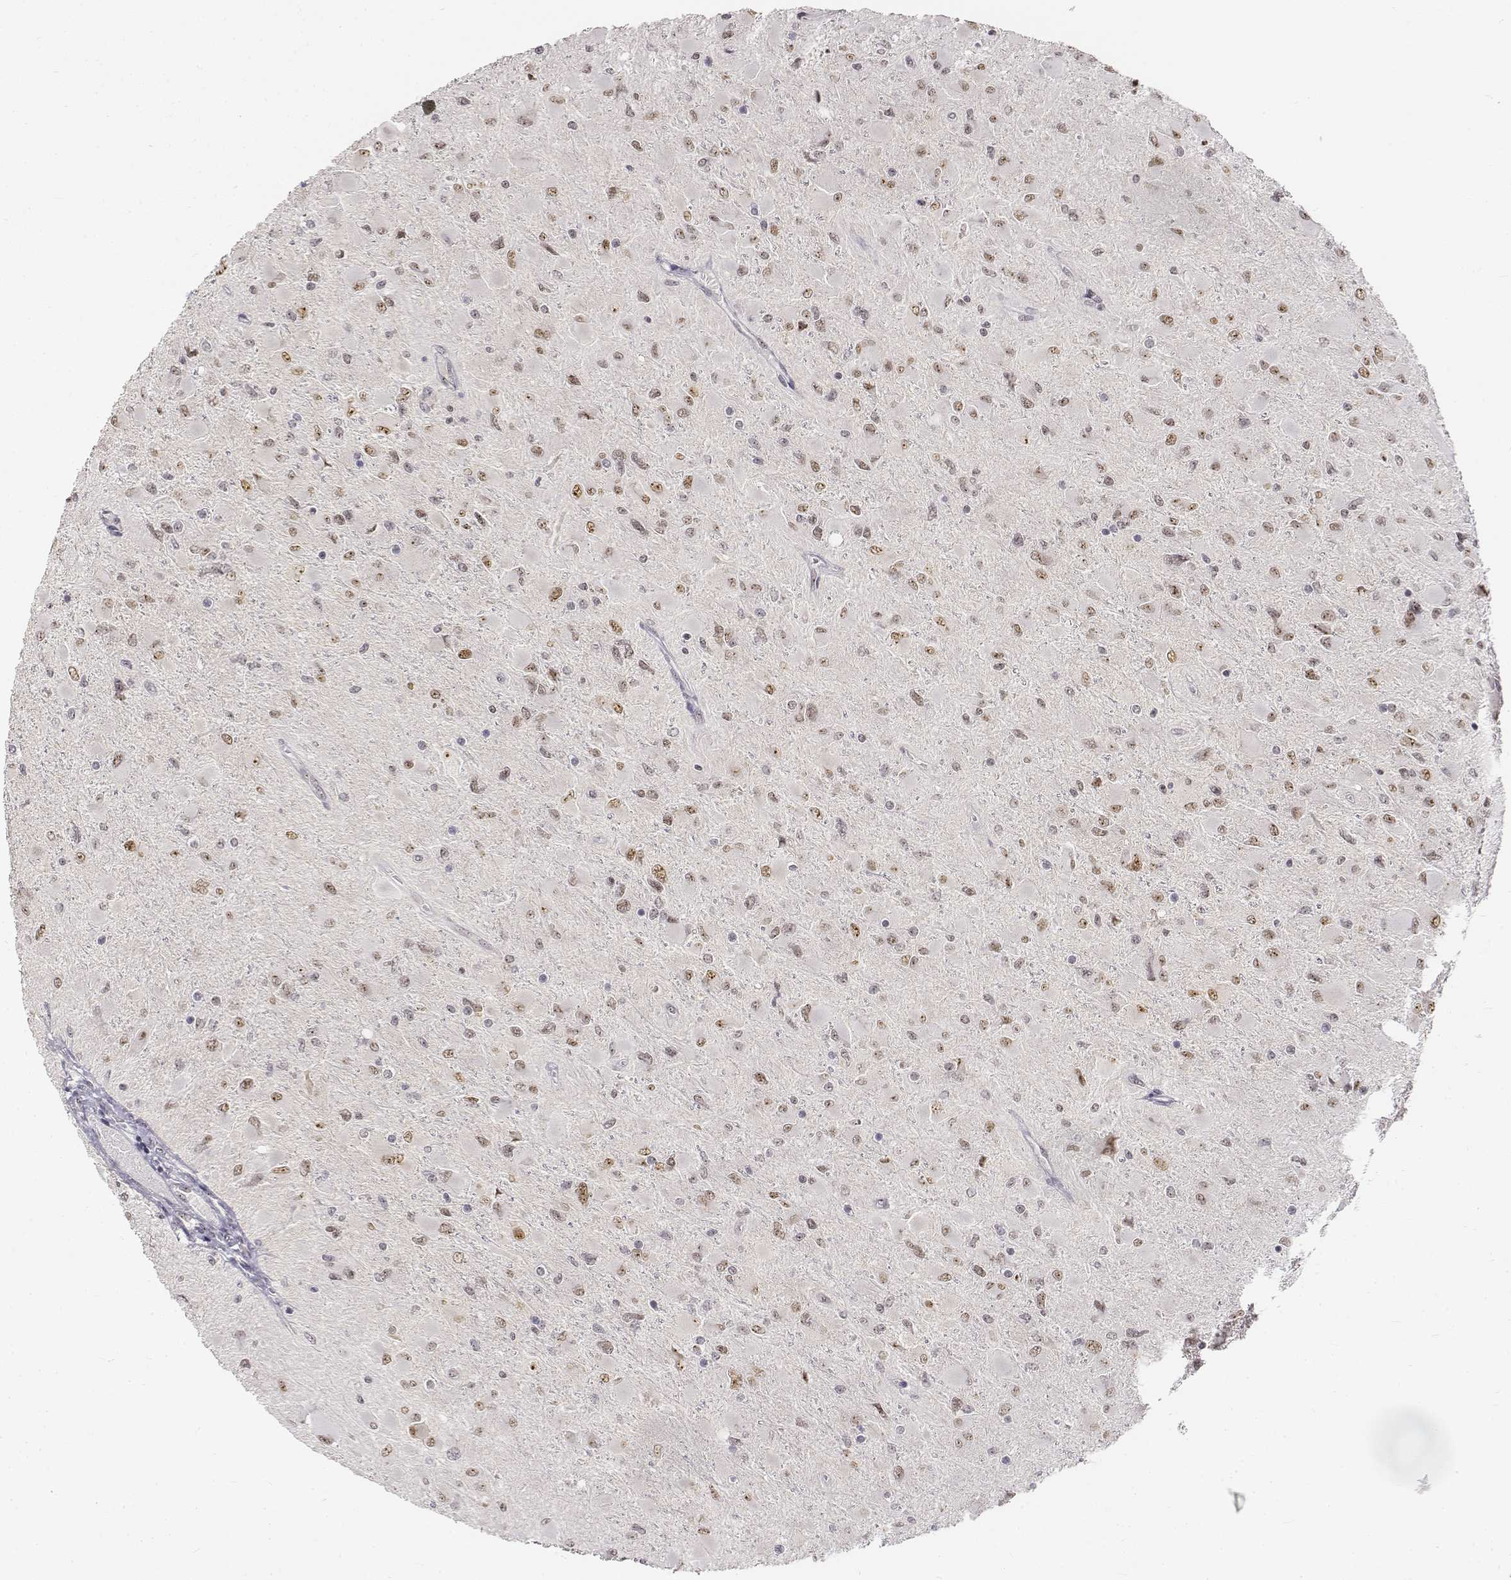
{"staining": {"intensity": "moderate", "quantity": ">75%", "location": "nuclear"}, "tissue": "glioma", "cell_type": "Tumor cells", "image_type": "cancer", "snomed": [{"axis": "morphology", "description": "Glioma, malignant, High grade"}, {"axis": "topography", "description": "Cerebral cortex"}], "caption": "Protein expression analysis of malignant glioma (high-grade) shows moderate nuclear positivity in about >75% of tumor cells.", "gene": "PHF6", "patient": {"sex": "female", "age": 36}}